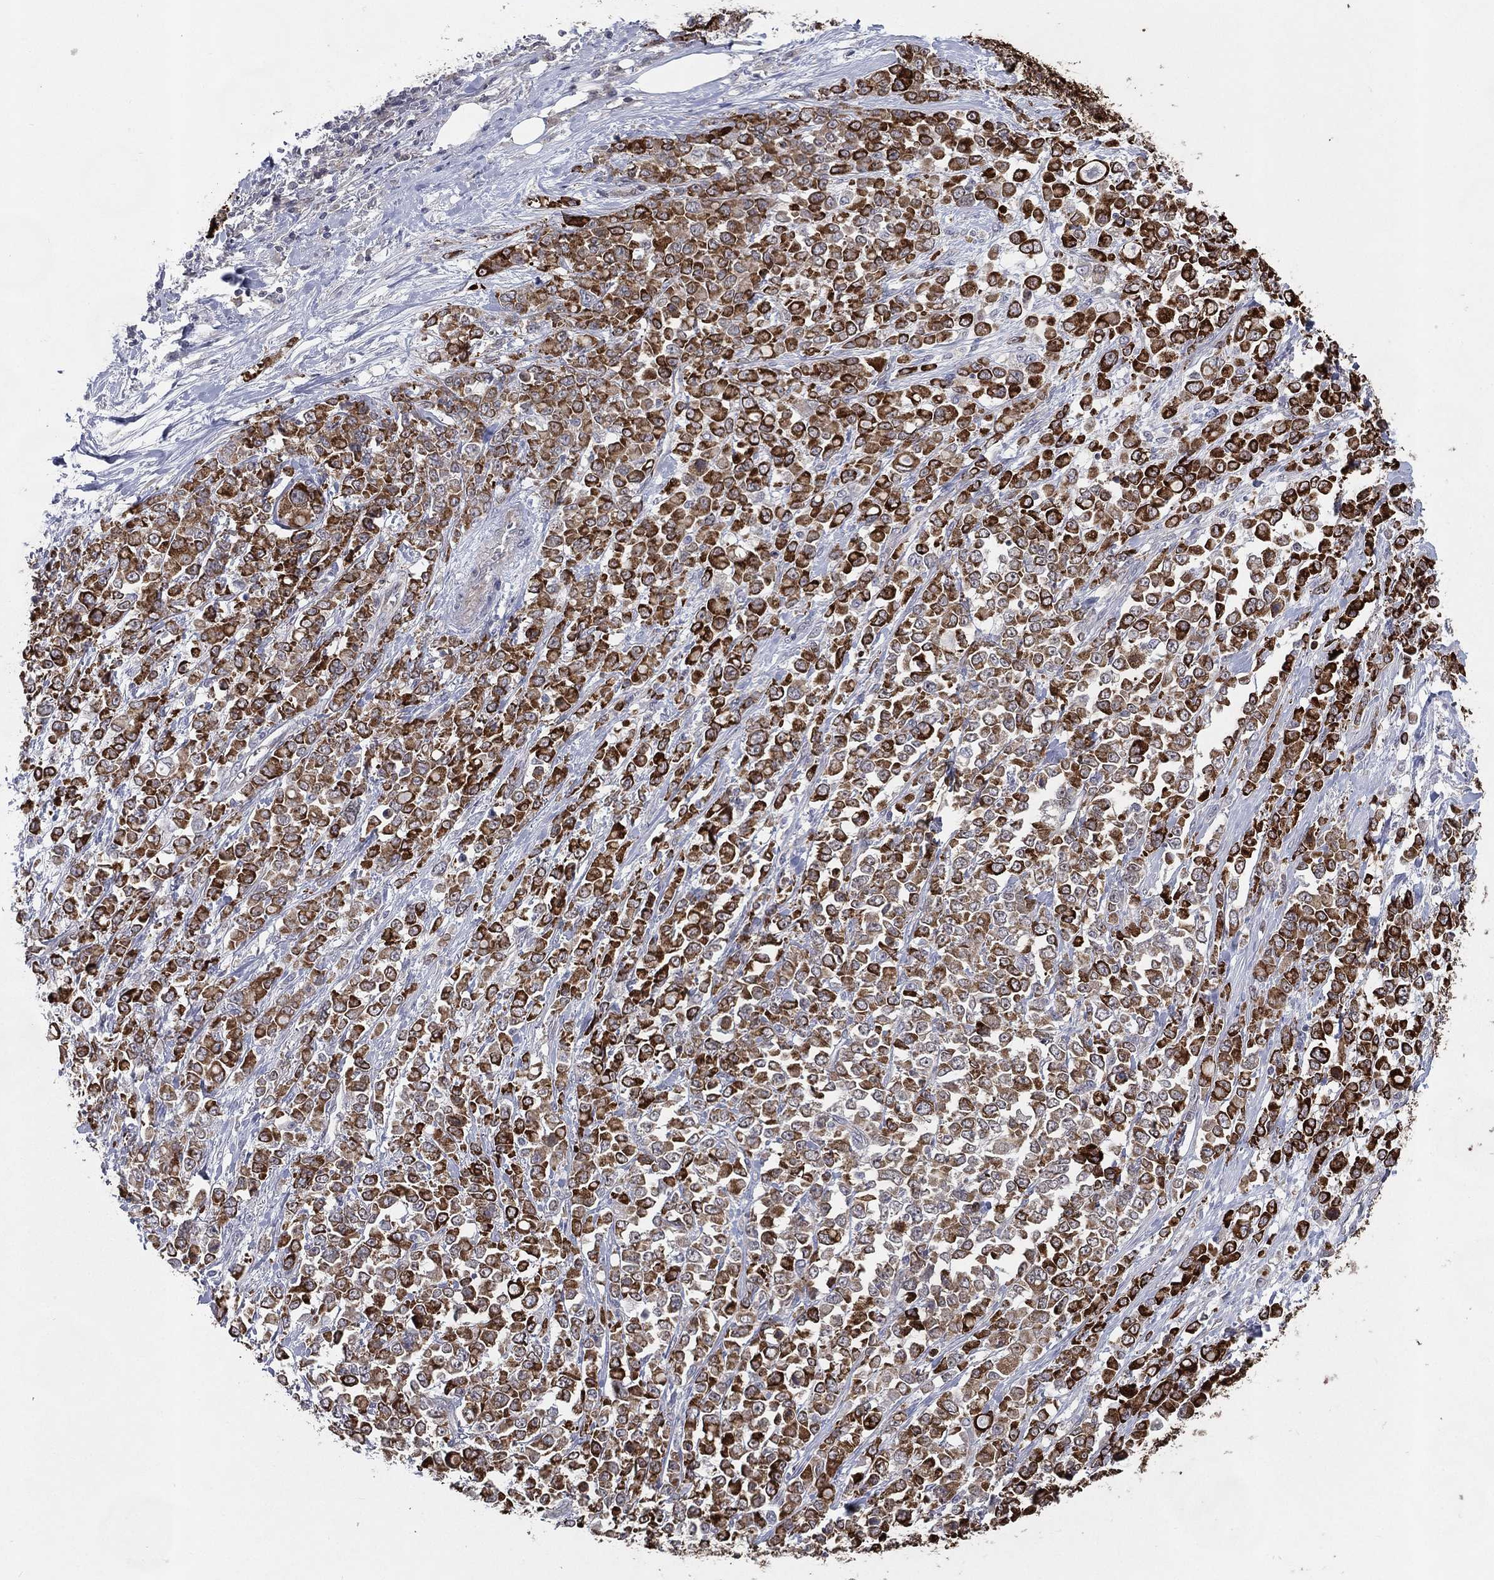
{"staining": {"intensity": "strong", "quantity": ">75%", "location": "cytoplasmic/membranous"}, "tissue": "stomach cancer", "cell_type": "Tumor cells", "image_type": "cancer", "snomed": [{"axis": "morphology", "description": "Adenocarcinoma, NOS"}, {"axis": "topography", "description": "Stomach"}], "caption": "Tumor cells show strong cytoplasmic/membranous positivity in approximately >75% of cells in stomach cancer. The protein is shown in brown color, while the nuclei are stained blue.", "gene": "KAT14", "patient": {"sex": "female", "age": 76}}